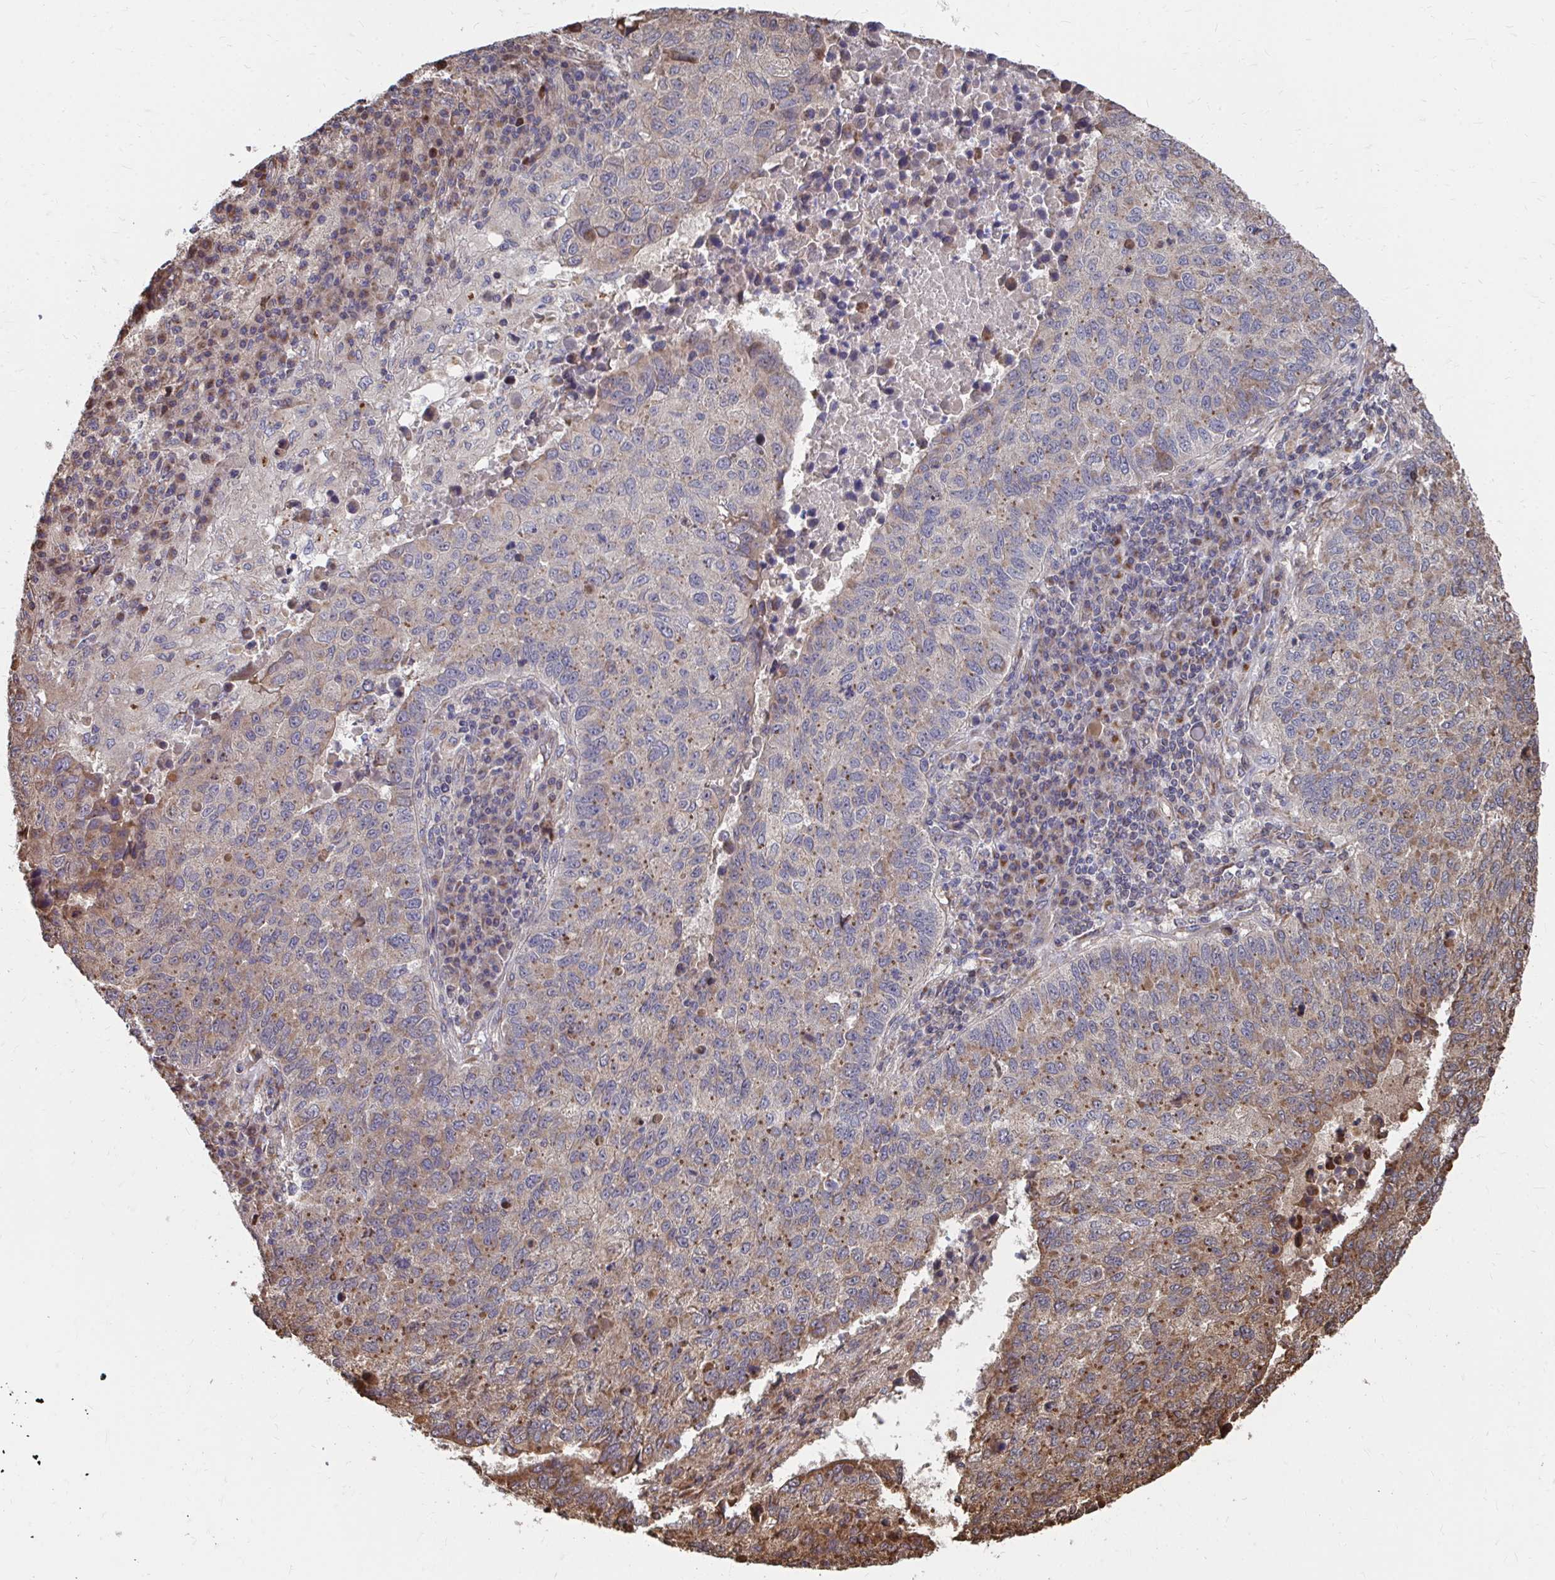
{"staining": {"intensity": "moderate", "quantity": "25%-75%", "location": "cytoplasmic/membranous"}, "tissue": "lung cancer", "cell_type": "Tumor cells", "image_type": "cancer", "snomed": [{"axis": "morphology", "description": "Squamous cell carcinoma, NOS"}, {"axis": "topography", "description": "Lung"}], "caption": "Tumor cells show medium levels of moderate cytoplasmic/membranous positivity in approximately 25%-75% of cells in human lung squamous cell carcinoma.", "gene": "FAM89A", "patient": {"sex": "male", "age": 73}}